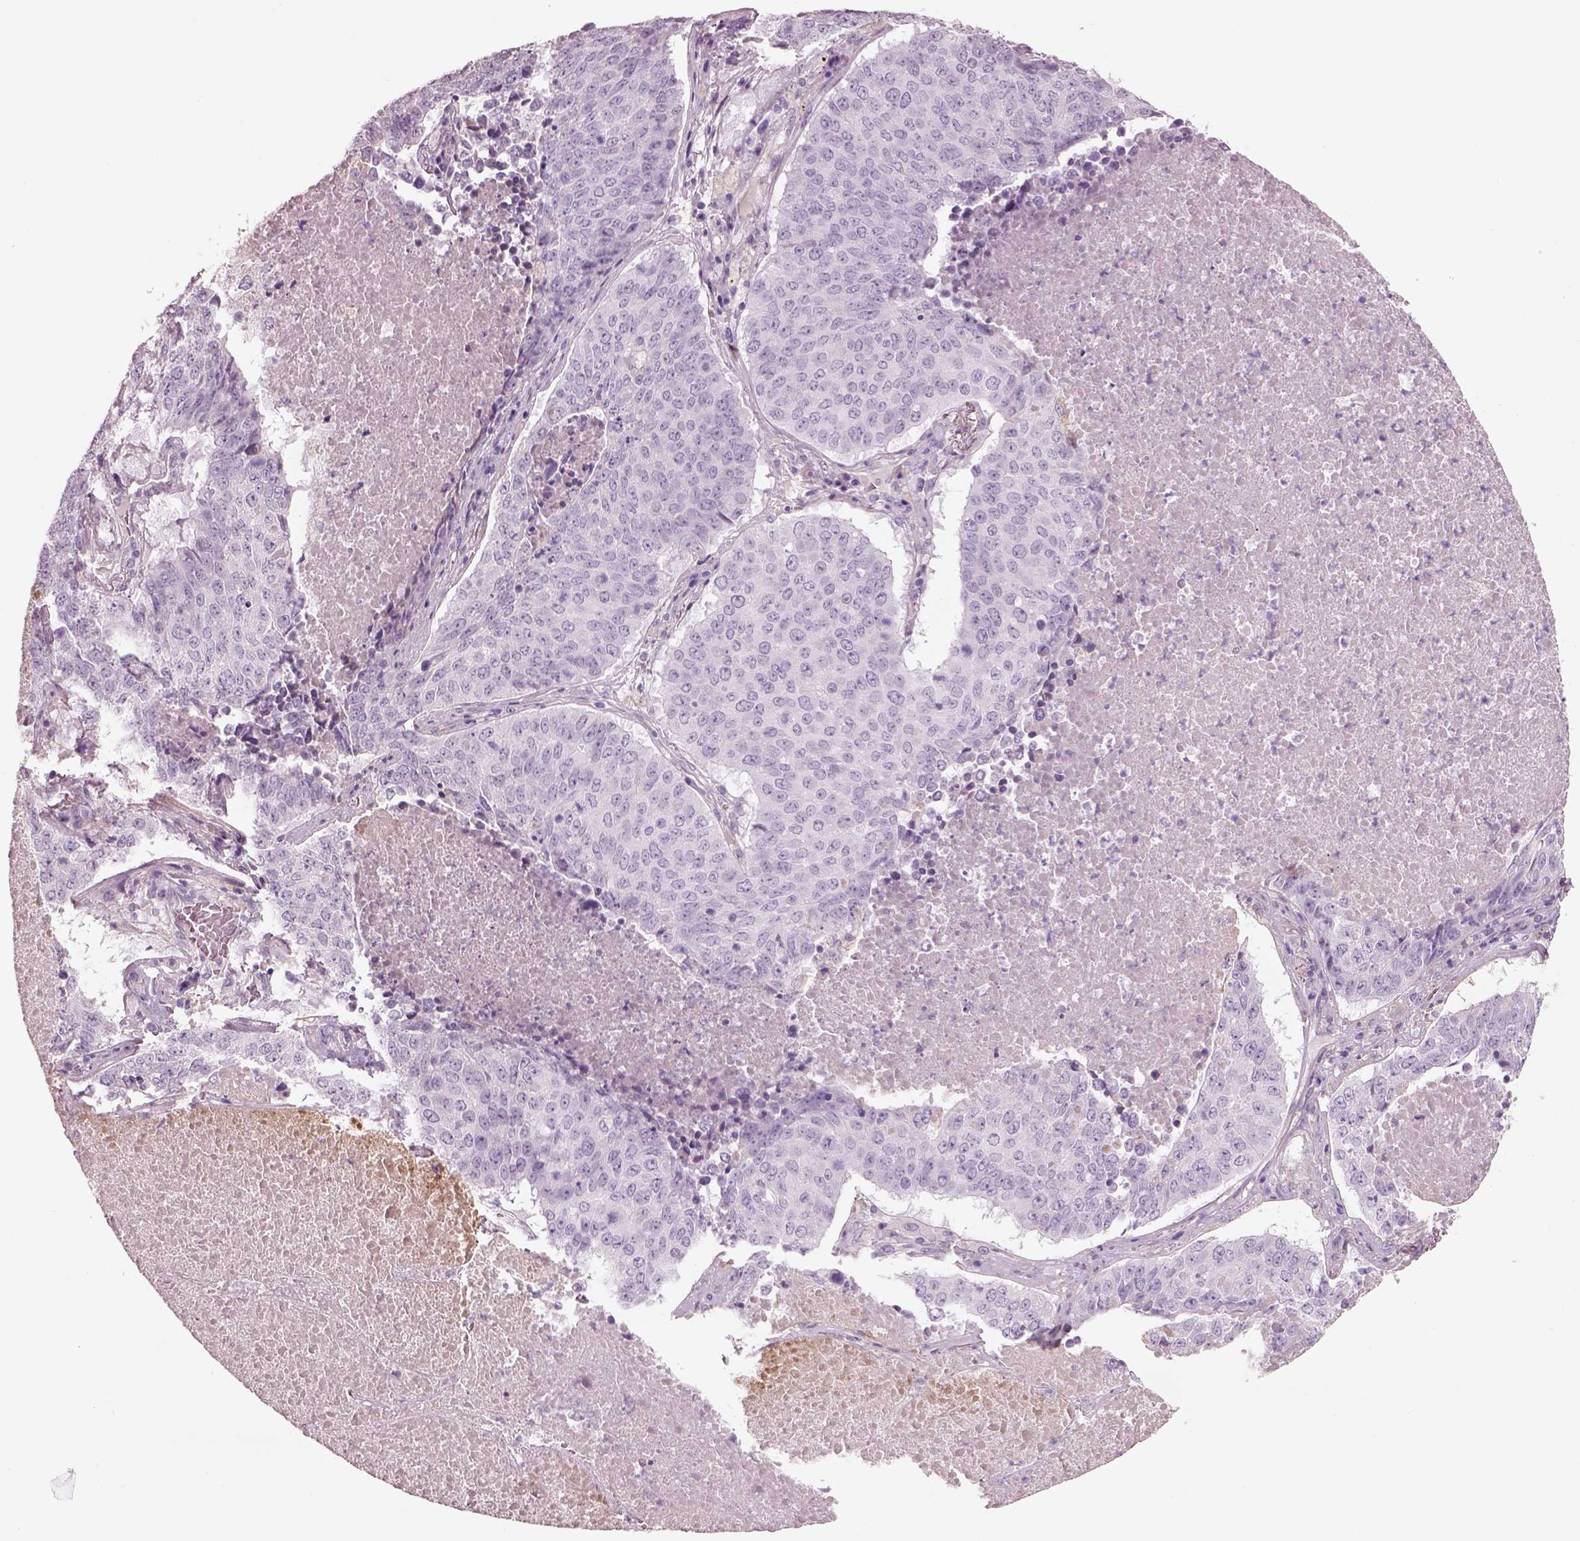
{"staining": {"intensity": "negative", "quantity": "none", "location": "none"}, "tissue": "lung cancer", "cell_type": "Tumor cells", "image_type": "cancer", "snomed": [{"axis": "morphology", "description": "Normal tissue, NOS"}, {"axis": "morphology", "description": "Squamous cell carcinoma, NOS"}, {"axis": "topography", "description": "Bronchus"}, {"axis": "topography", "description": "Lung"}], "caption": "This is a image of IHC staining of squamous cell carcinoma (lung), which shows no expression in tumor cells.", "gene": "IGLL1", "patient": {"sex": "male", "age": 64}}